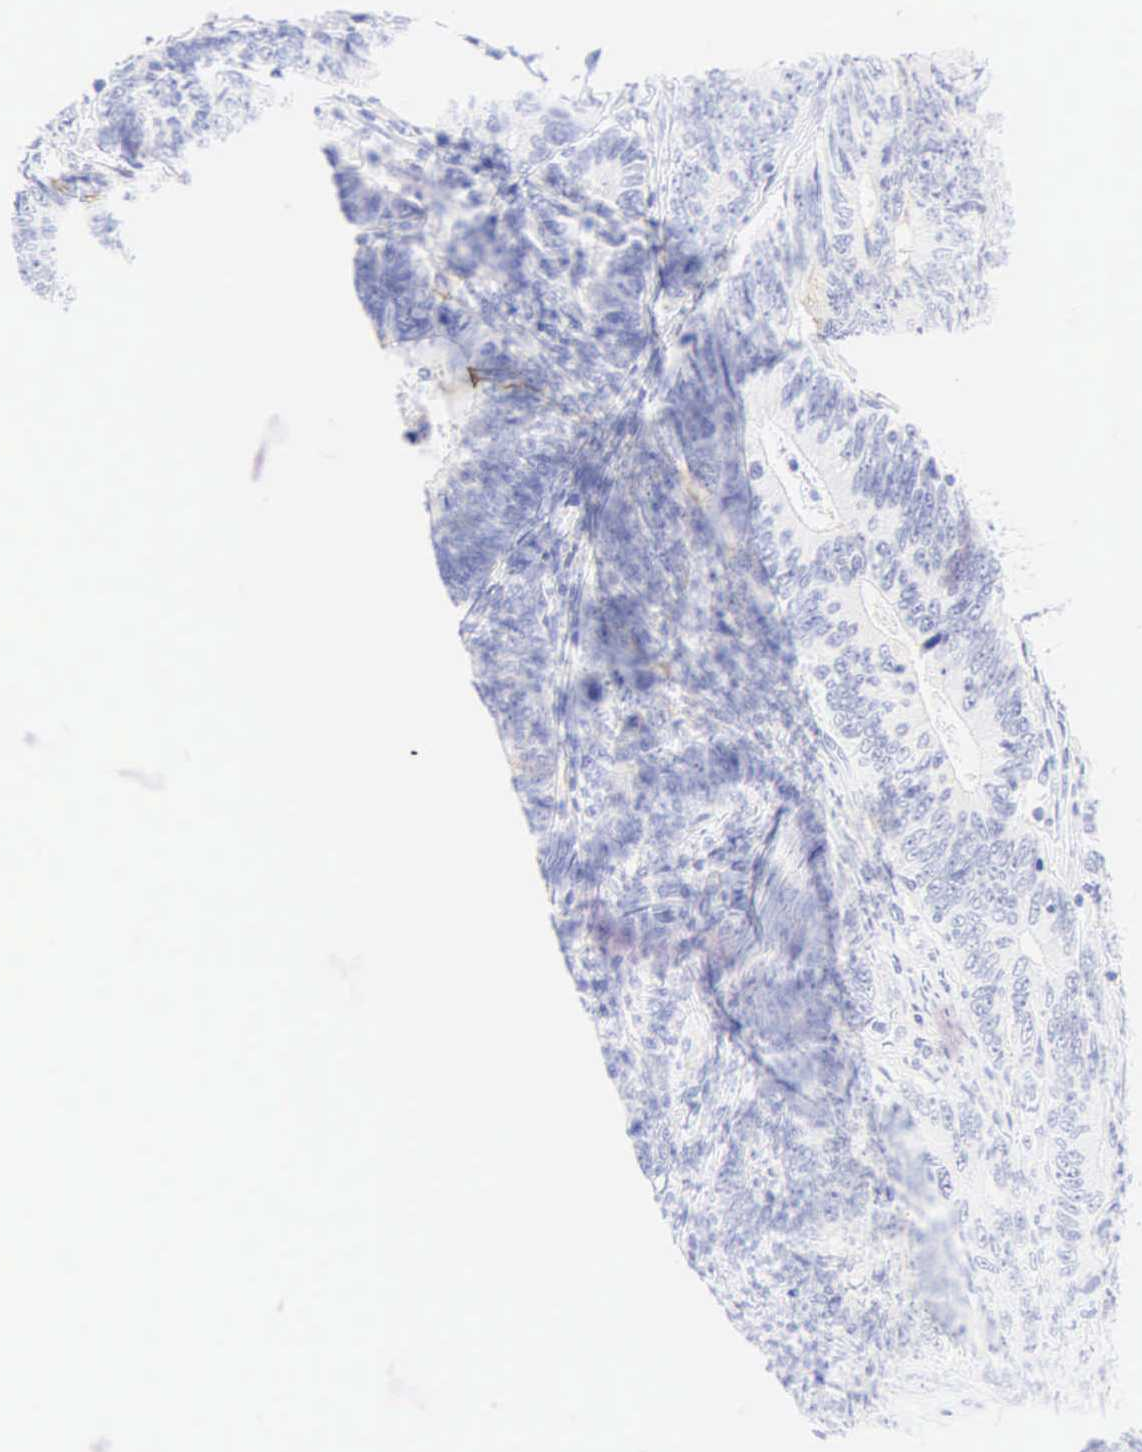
{"staining": {"intensity": "negative", "quantity": "none", "location": "none"}, "tissue": "colorectal cancer", "cell_type": "Tumor cells", "image_type": "cancer", "snomed": [{"axis": "morphology", "description": "Adenocarcinoma, NOS"}, {"axis": "topography", "description": "Colon"}], "caption": "A high-resolution photomicrograph shows immunohistochemistry (IHC) staining of colorectal cancer, which displays no significant positivity in tumor cells. (Brightfield microscopy of DAB (3,3'-diaminobenzidine) IHC at high magnification).", "gene": "KRT20", "patient": {"sex": "female", "age": 78}}